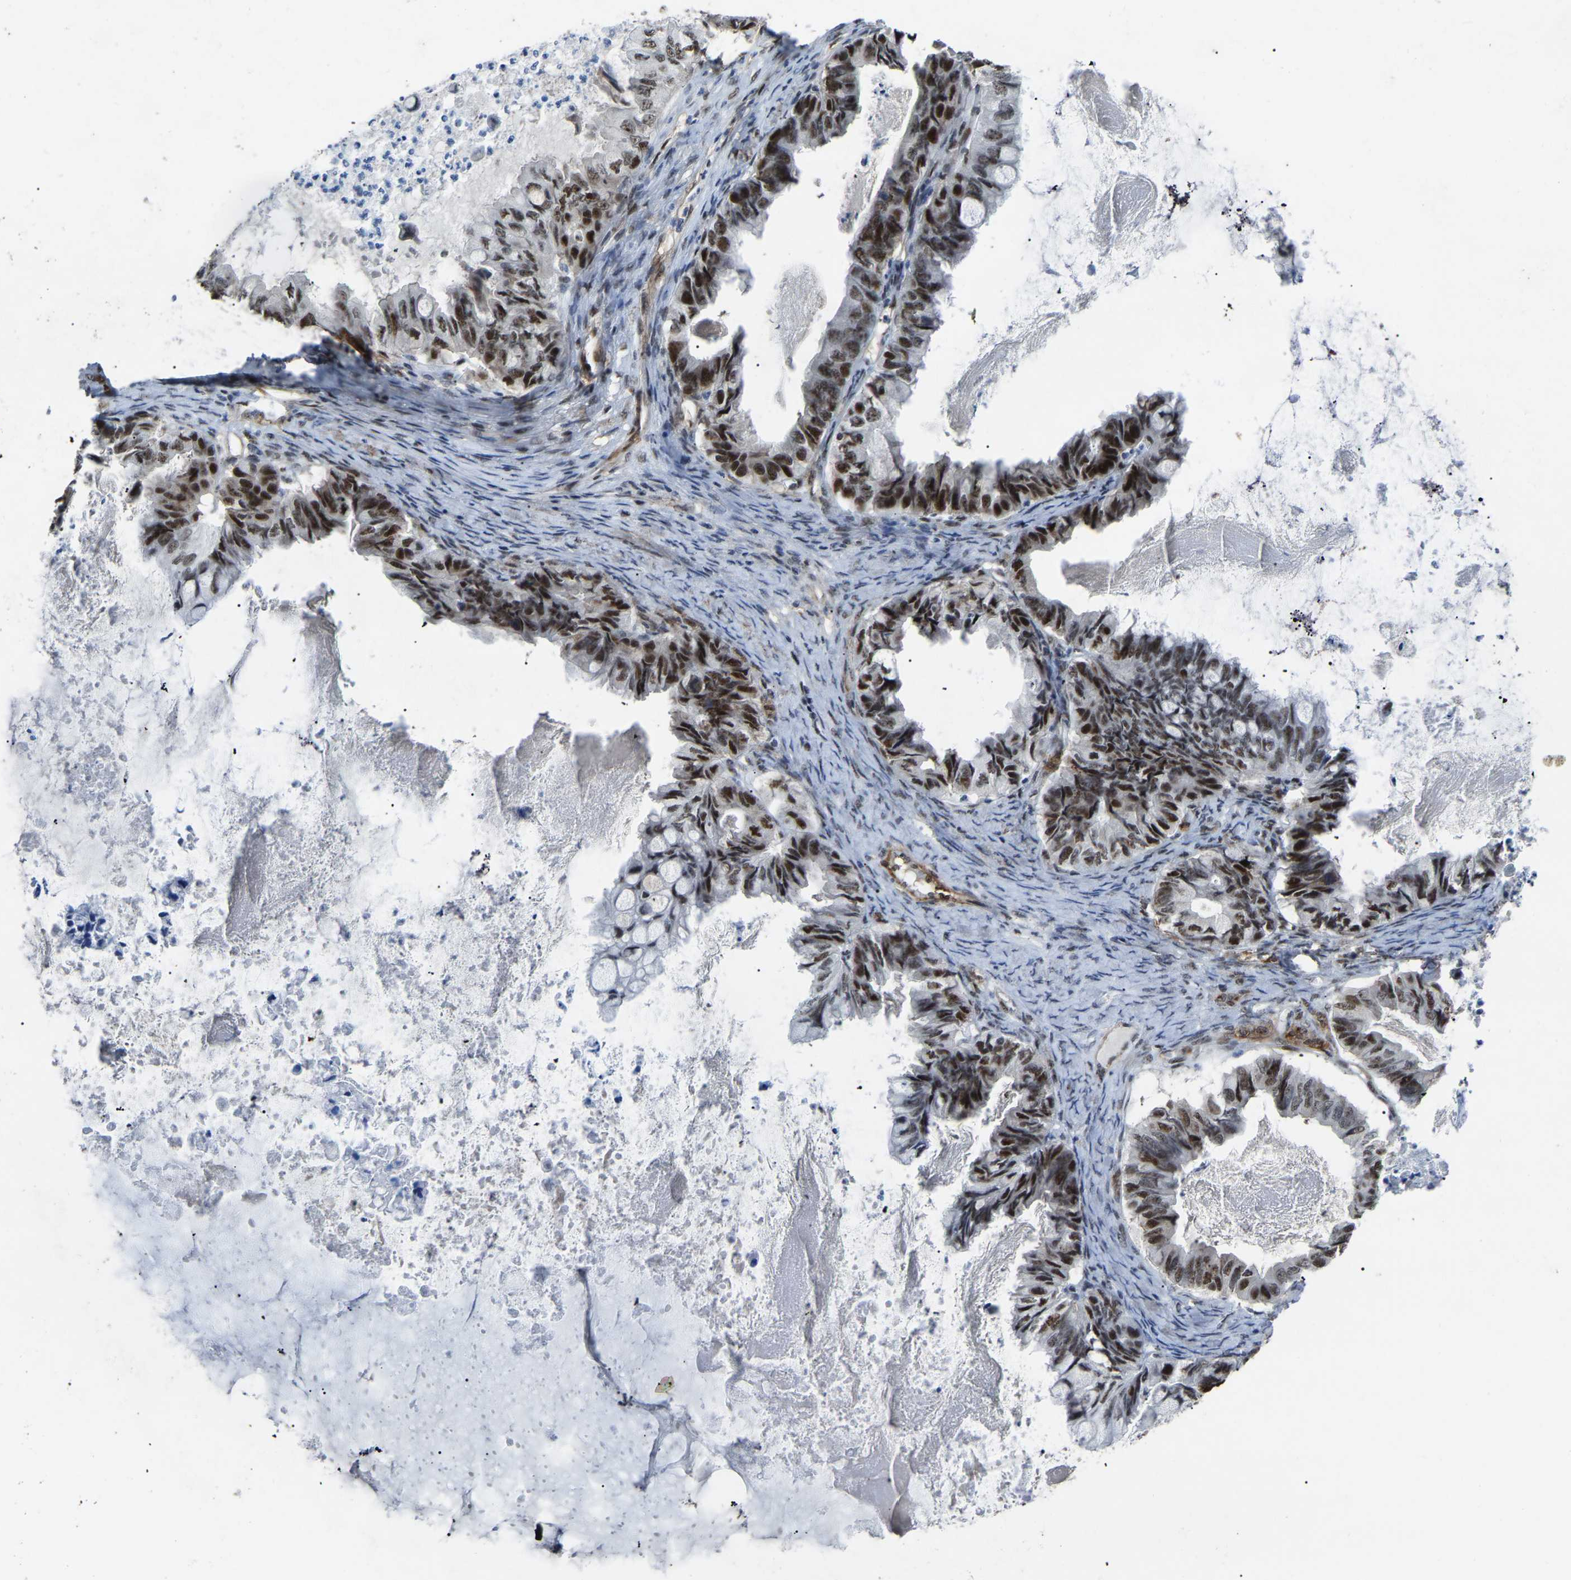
{"staining": {"intensity": "strong", "quantity": ">75%", "location": "nuclear"}, "tissue": "ovarian cancer", "cell_type": "Tumor cells", "image_type": "cancer", "snomed": [{"axis": "morphology", "description": "Cystadenocarcinoma, mucinous, NOS"}, {"axis": "topography", "description": "Ovary"}], "caption": "Human ovarian mucinous cystadenocarcinoma stained for a protein (brown) reveals strong nuclear positive staining in about >75% of tumor cells.", "gene": "DDX5", "patient": {"sex": "female", "age": 80}}